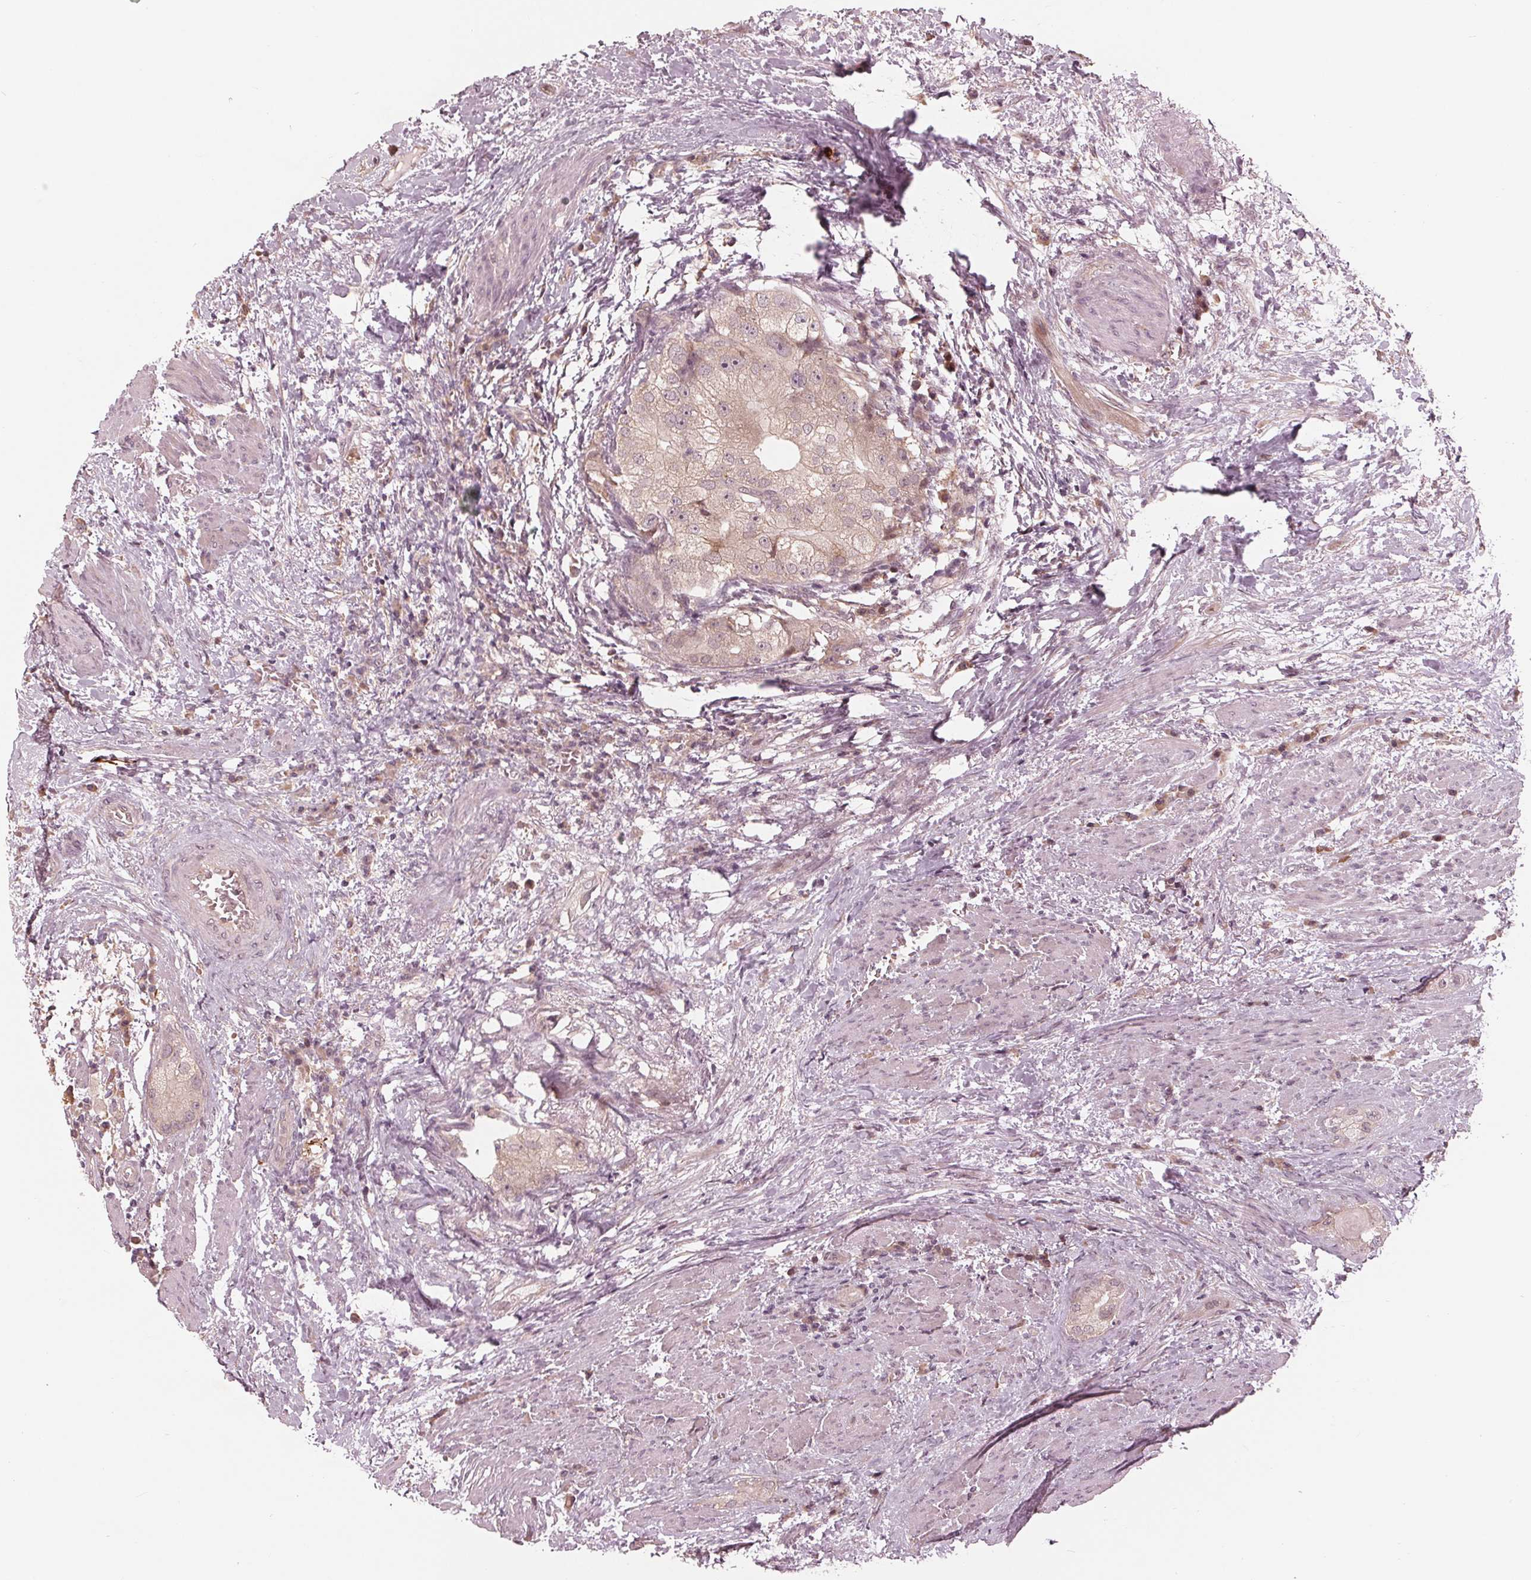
{"staining": {"intensity": "weak", "quantity": ">75%", "location": "cytoplasmic/membranous,nuclear"}, "tissue": "prostate cancer", "cell_type": "Tumor cells", "image_type": "cancer", "snomed": [{"axis": "morphology", "description": "Adenocarcinoma, High grade"}, {"axis": "topography", "description": "Prostate"}], "caption": "Immunohistochemistry (DAB (3,3'-diaminobenzidine)) staining of prostate high-grade adenocarcinoma demonstrates weak cytoplasmic/membranous and nuclear protein staining in approximately >75% of tumor cells.", "gene": "ZNF471", "patient": {"sex": "male", "age": 70}}